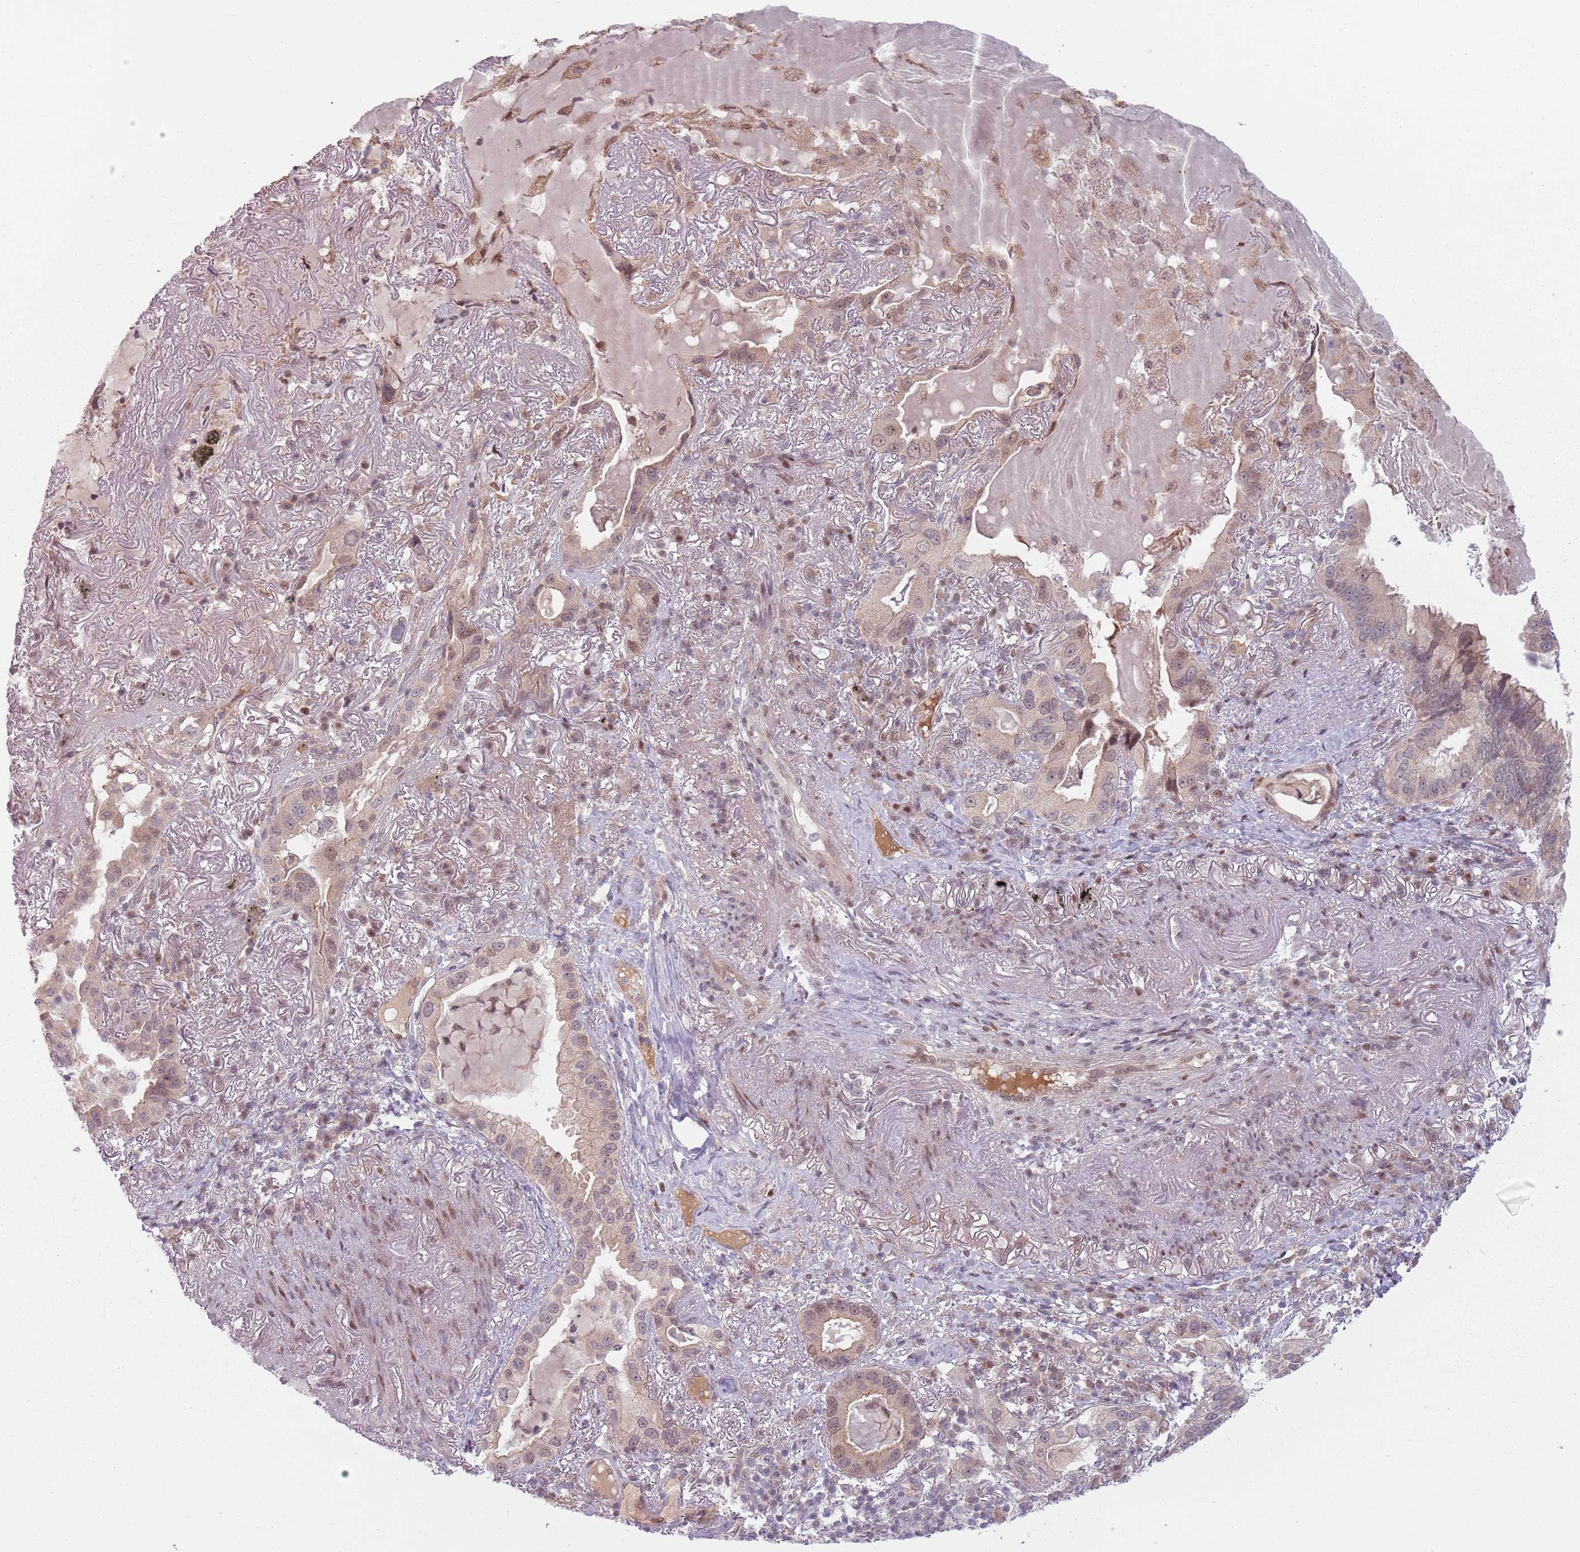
{"staining": {"intensity": "weak", "quantity": ">75%", "location": "cytoplasmic/membranous"}, "tissue": "lung cancer", "cell_type": "Tumor cells", "image_type": "cancer", "snomed": [{"axis": "morphology", "description": "Adenocarcinoma, NOS"}, {"axis": "topography", "description": "Lung"}], "caption": "A high-resolution image shows immunohistochemistry staining of adenocarcinoma (lung), which demonstrates weak cytoplasmic/membranous positivity in about >75% of tumor cells.", "gene": "ADGRG1", "patient": {"sex": "female", "age": 69}}